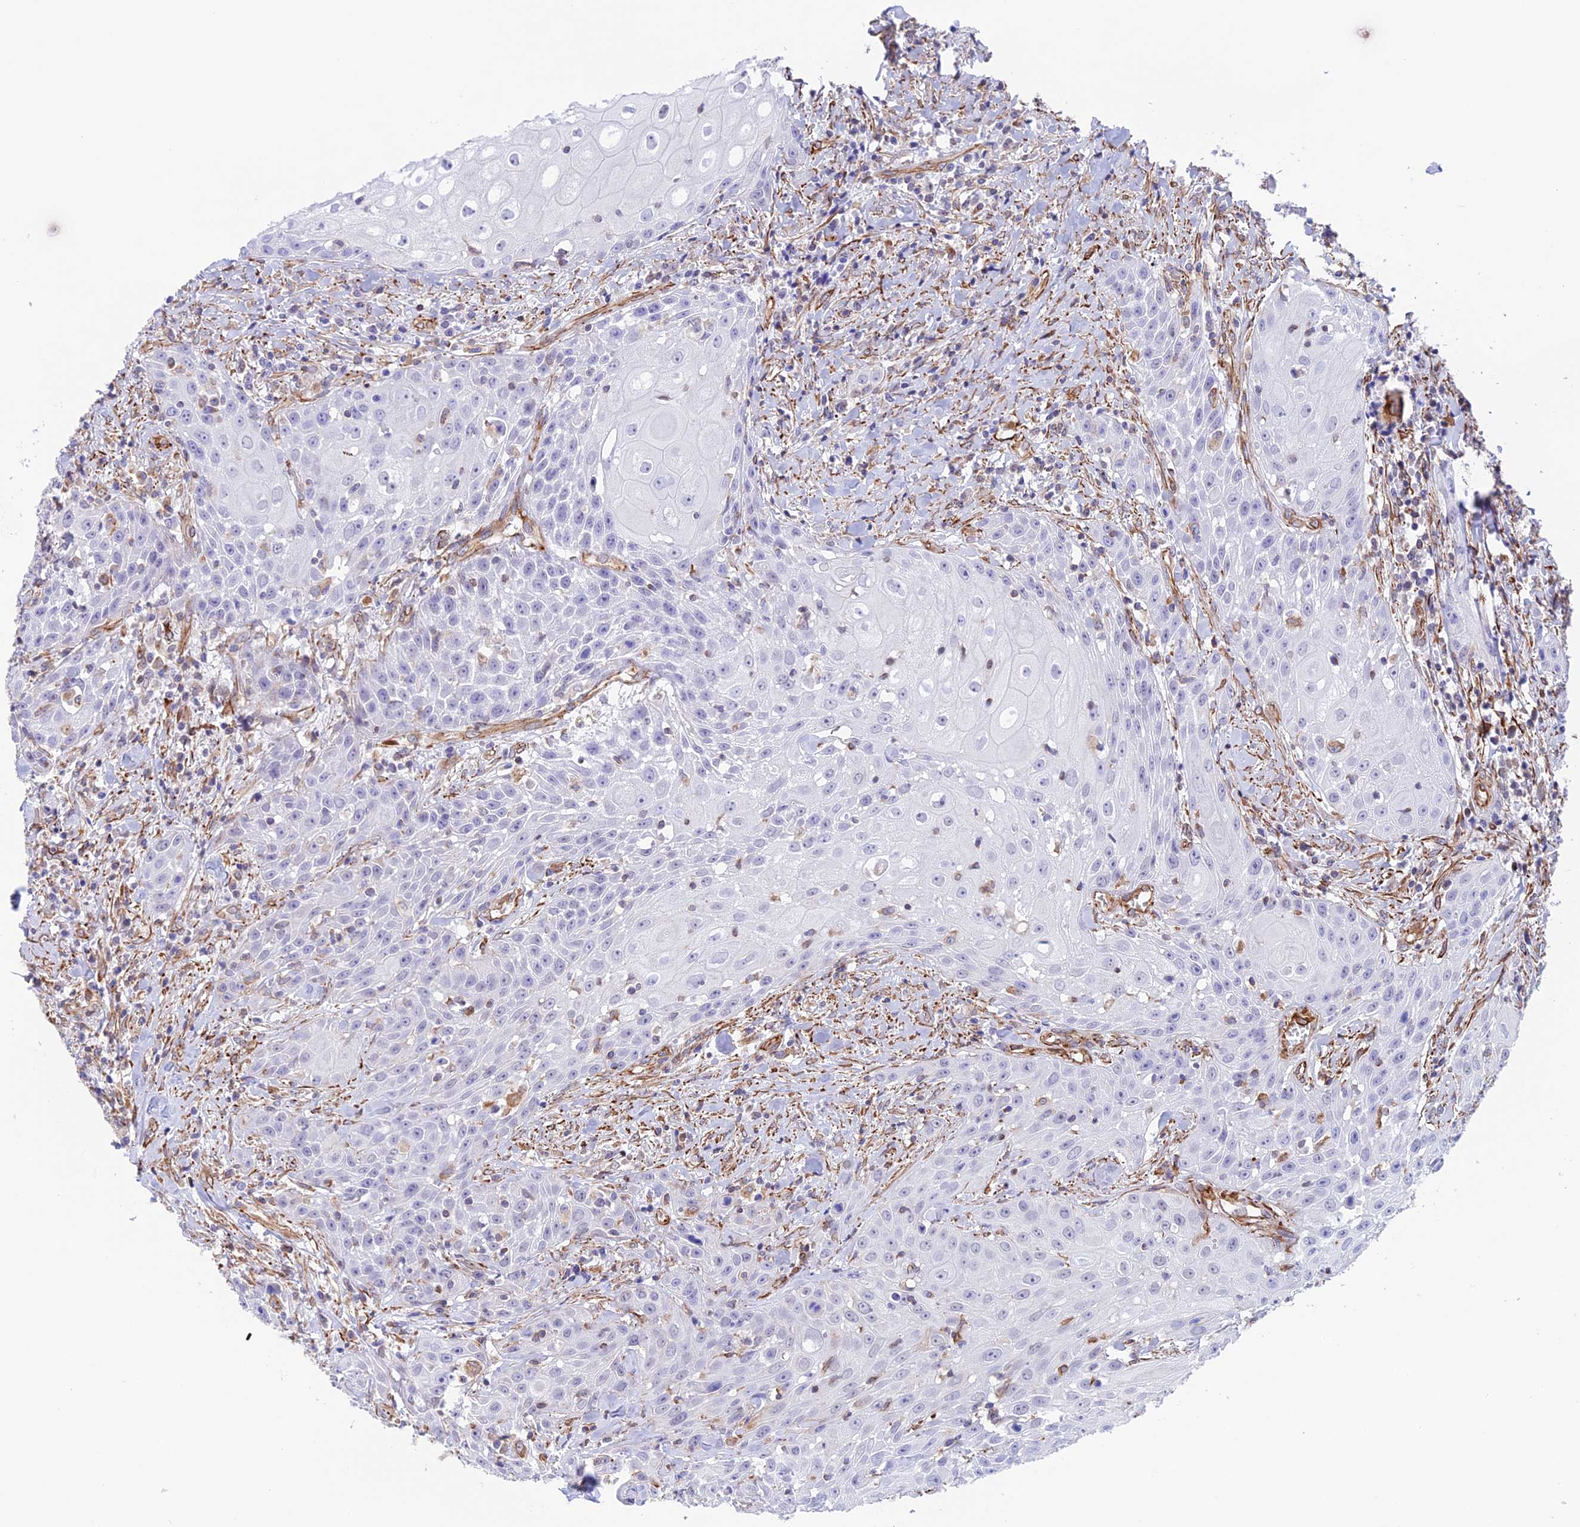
{"staining": {"intensity": "negative", "quantity": "none", "location": "none"}, "tissue": "head and neck cancer", "cell_type": "Tumor cells", "image_type": "cancer", "snomed": [{"axis": "morphology", "description": "Squamous cell carcinoma, NOS"}, {"axis": "topography", "description": "Oral tissue"}, {"axis": "topography", "description": "Head-Neck"}], "caption": "IHC of head and neck squamous cell carcinoma displays no positivity in tumor cells.", "gene": "ZNF652", "patient": {"sex": "female", "age": 82}}